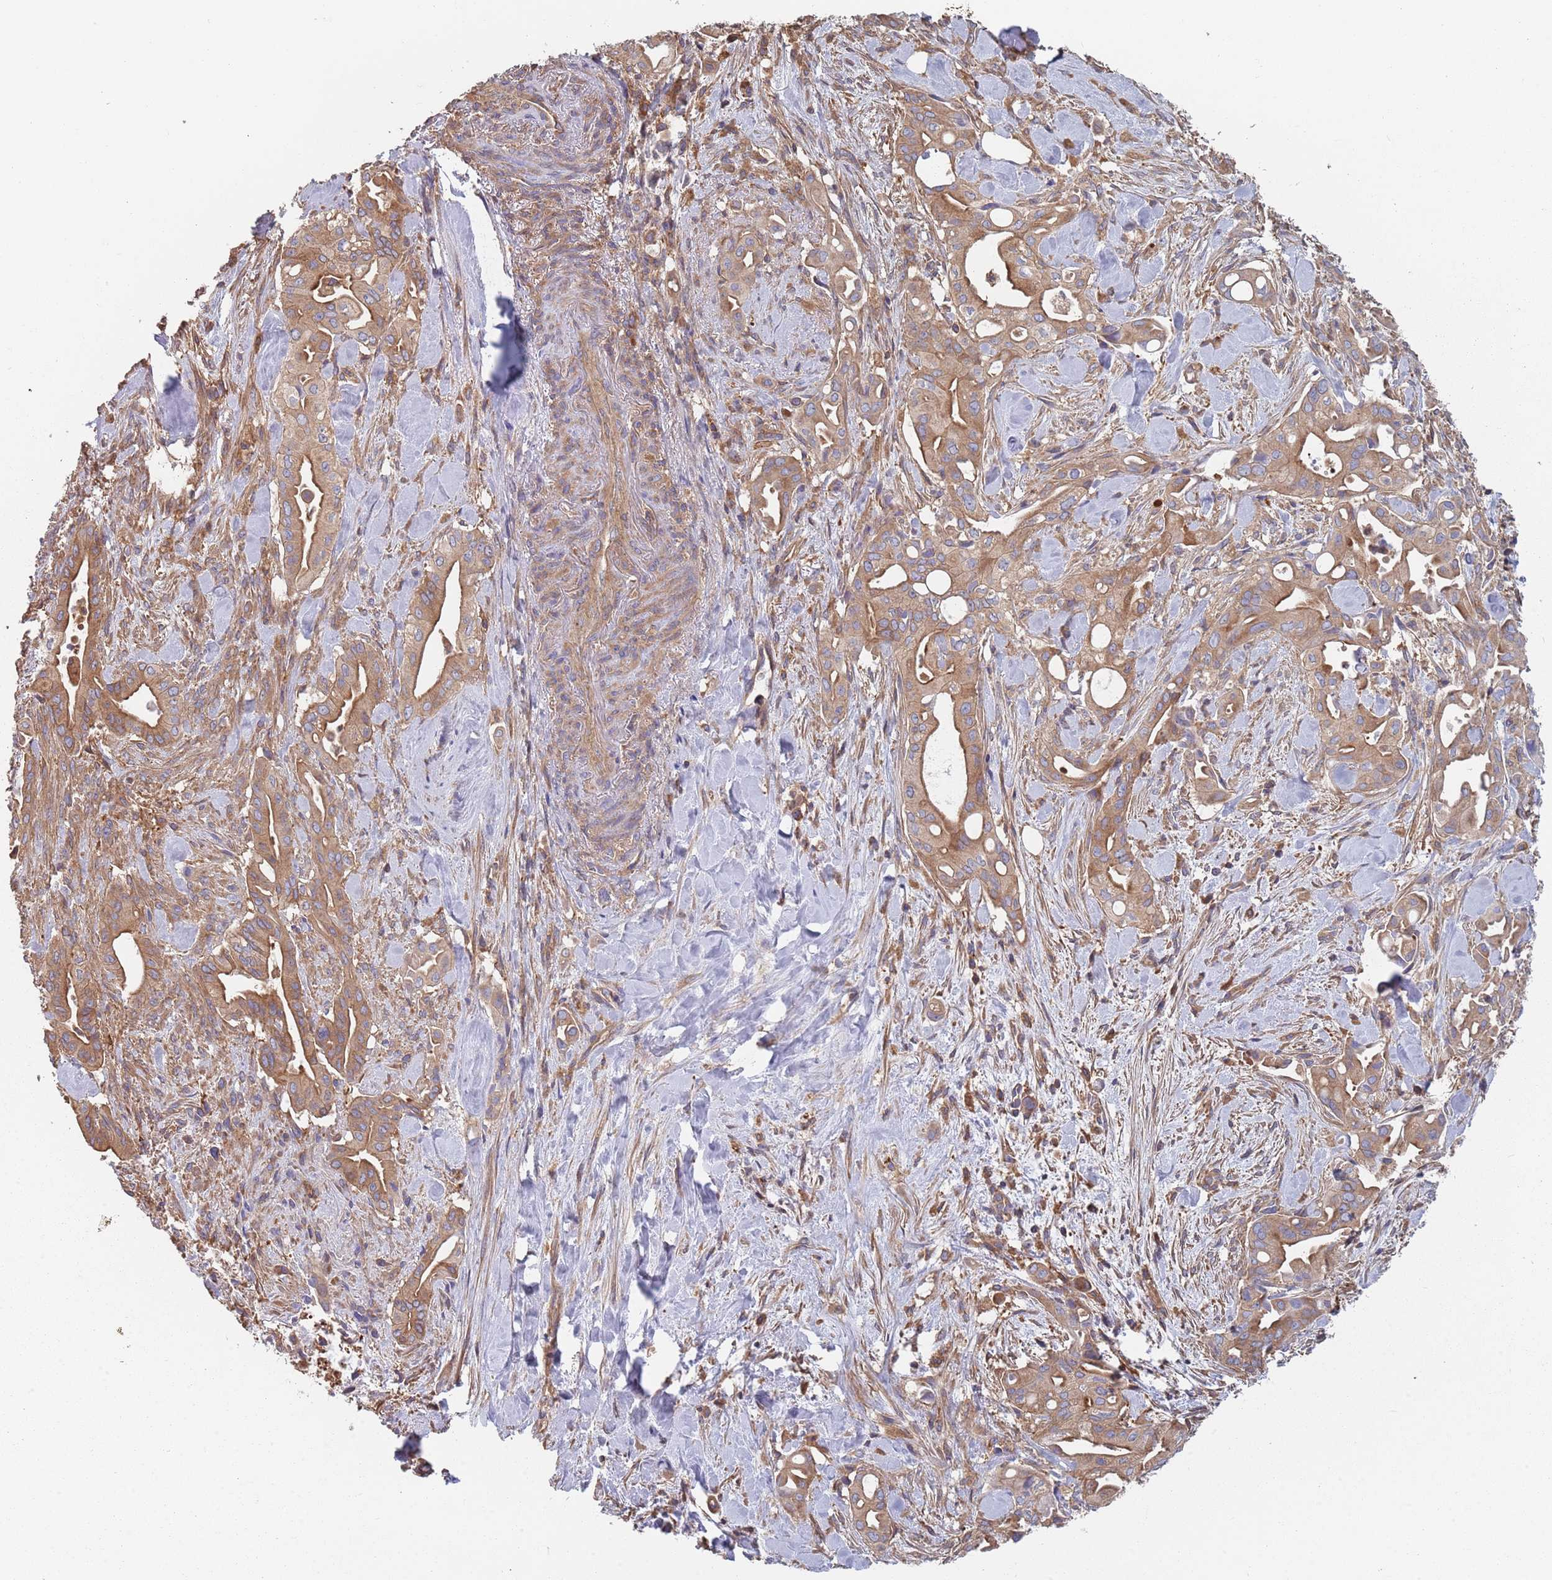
{"staining": {"intensity": "moderate", "quantity": ">75%", "location": "cytoplasmic/membranous"}, "tissue": "liver cancer", "cell_type": "Tumor cells", "image_type": "cancer", "snomed": [{"axis": "morphology", "description": "Cholangiocarcinoma"}, {"axis": "topography", "description": "Liver"}], "caption": "The micrograph reveals a brown stain indicating the presence of a protein in the cytoplasmic/membranous of tumor cells in liver cholangiocarcinoma. Immunohistochemistry stains the protein in brown and the nuclei are stained blue.", "gene": "GDI2", "patient": {"sex": "female", "age": 68}}